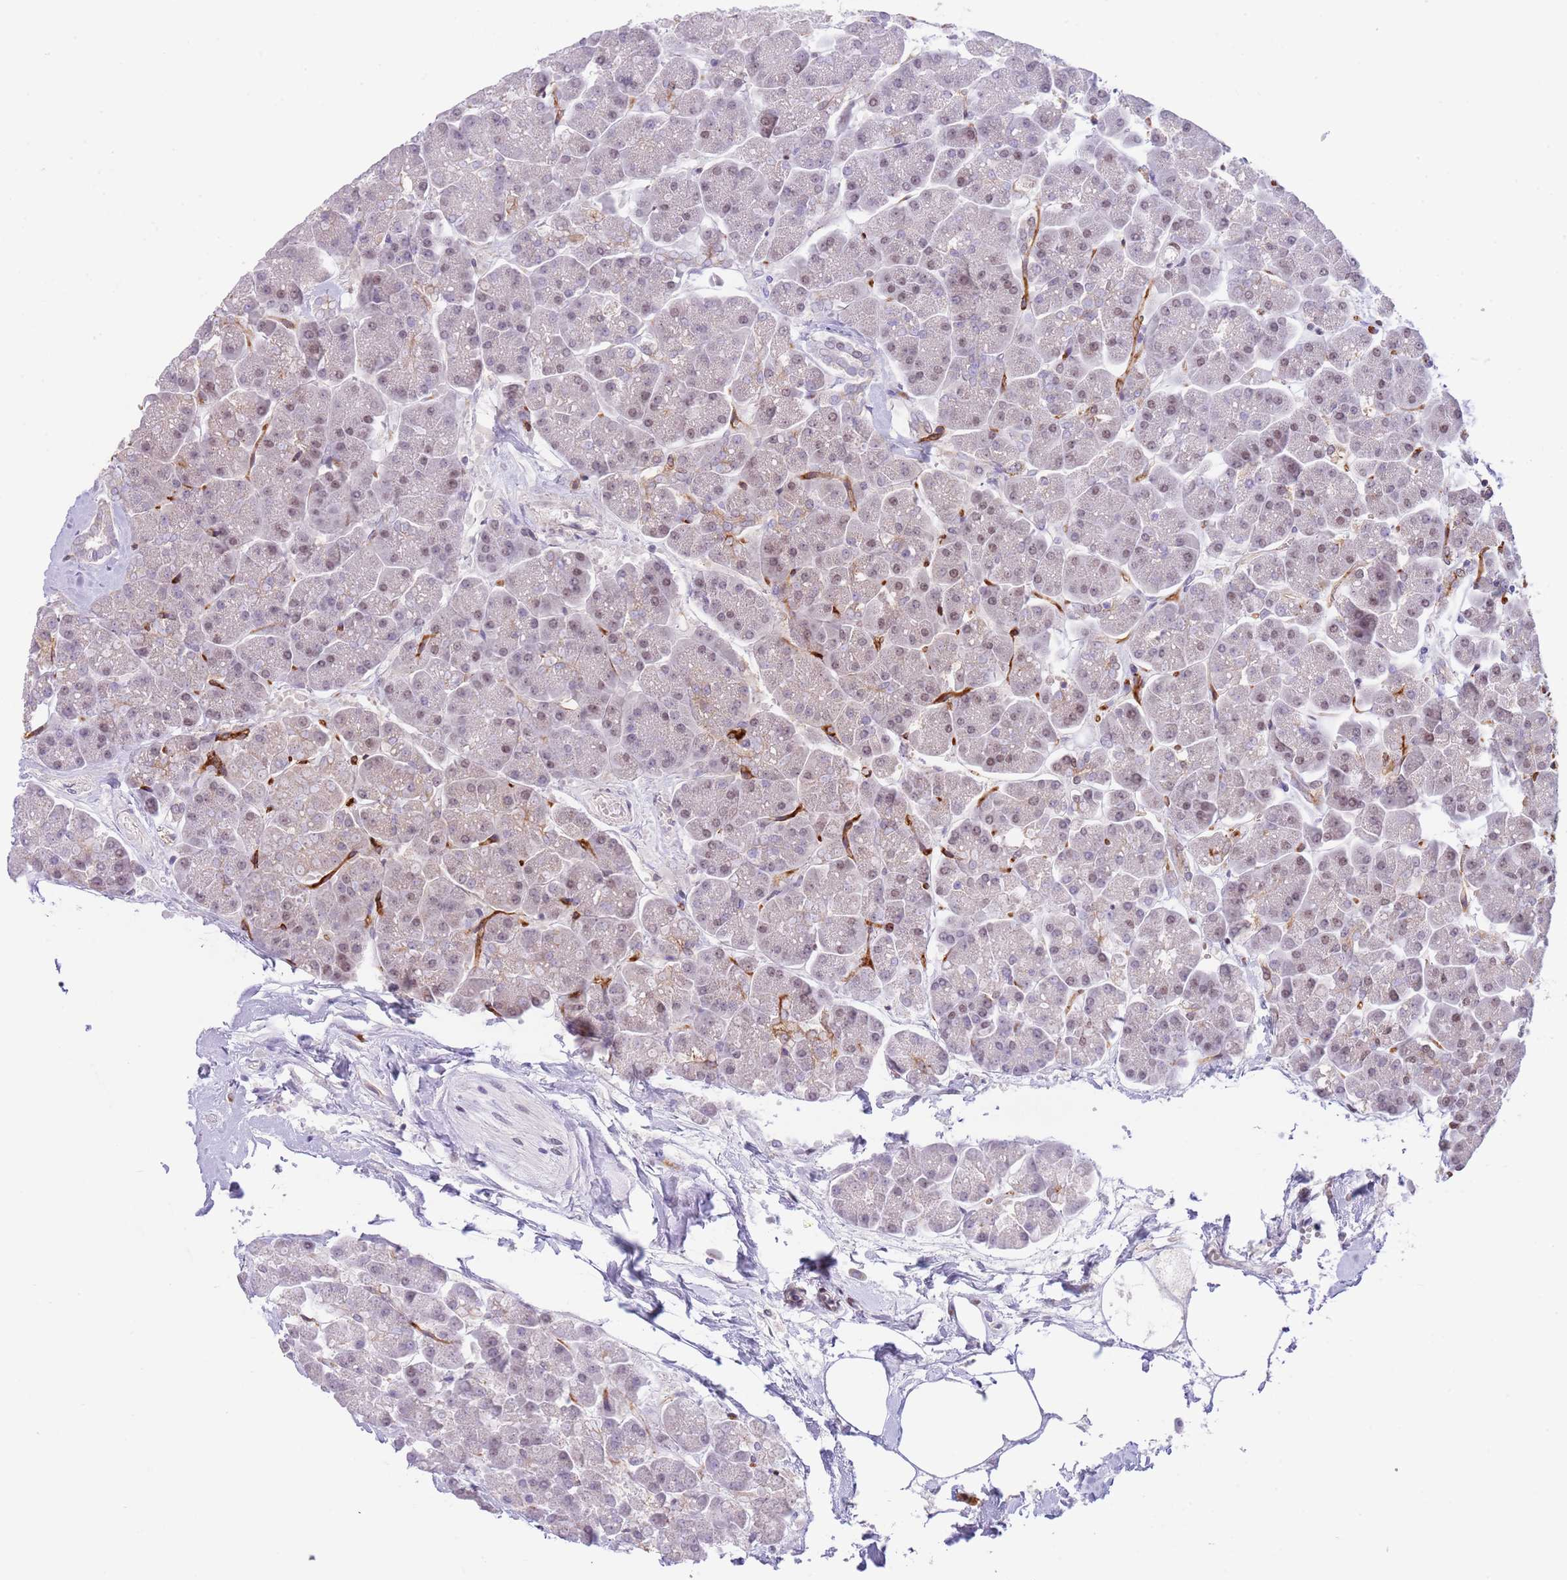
{"staining": {"intensity": "weak", "quantity": "25%-75%", "location": "nuclear"}, "tissue": "pancreas", "cell_type": "Exocrine glandular cells", "image_type": "normal", "snomed": [{"axis": "morphology", "description": "Normal tissue, NOS"}, {"axis": "topography", "description": "Pancreas"}, {"axis": "topography", "description": "Peripheral nerve tissue"}], "caption": "Immunohistochemical staining of benign human pancreas shows 25%-75% levels of weak nuclear protein expression in about 25%-75% of exocrine glandular cells. The protein of interest is shown in brown color, while the nuclei are stained blue.", "gene": "RFX1", "patient": {"sex": "male", "age": 54}}